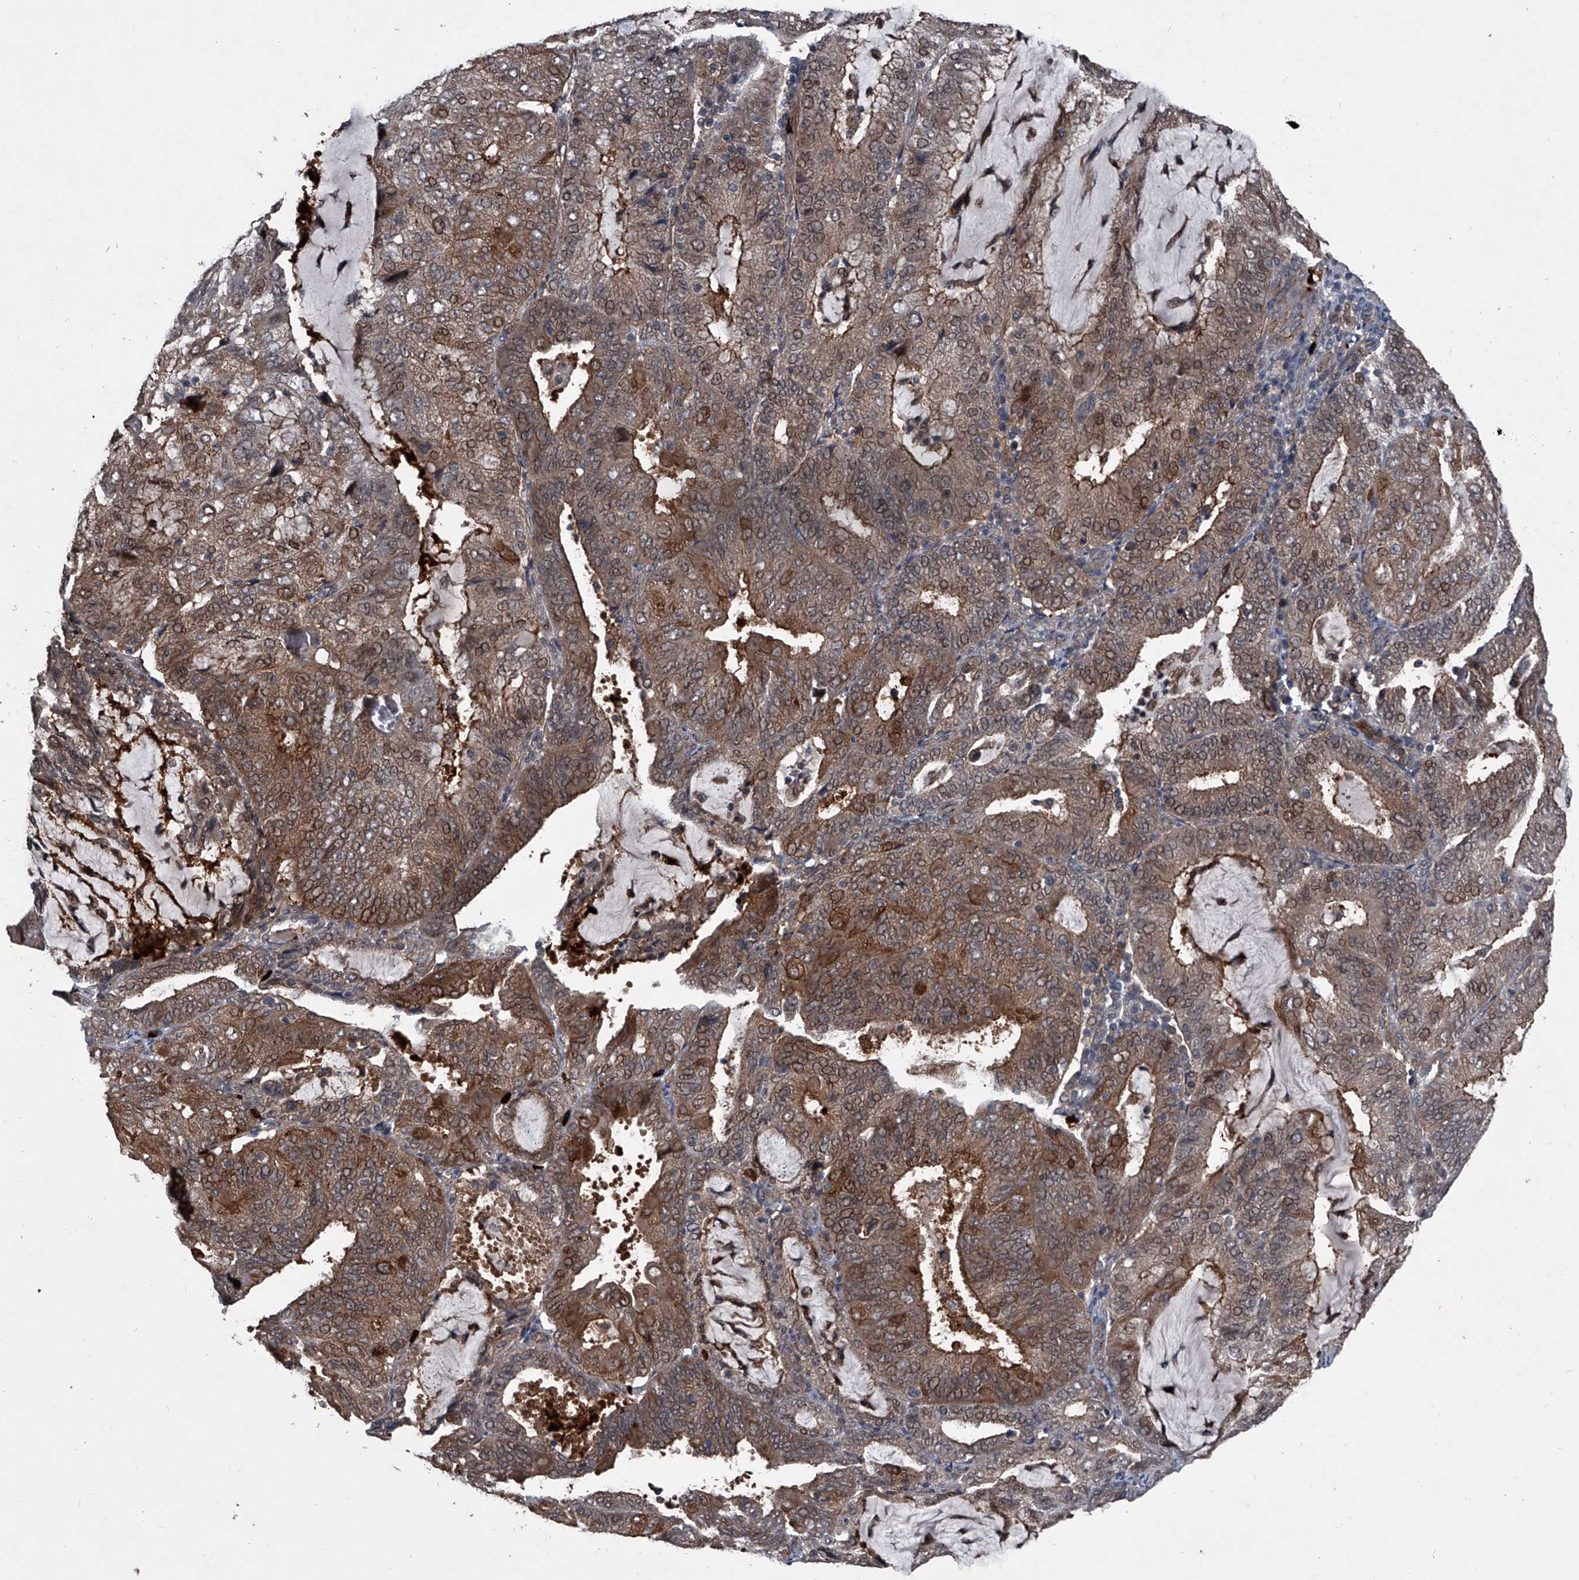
{"staining": {"intensity": "moderate", "quantity": ">75%", "location": "cytoplasmic/membranous,nuclear"}, "tissue": "endometrial cancer", "cell_type": "Tumor cells", "image_type": "cancer", "snomed": [{"axis": "morphology", "description": "Adenocarcinoma, NOS"}, {"axis": "topography", "description": "Endometrium"}], "caption": "Immunohistochemical staining of human endometrial cancer (adenocarcinoma) reveals medium levels of moderate cytoplasmic/membranous and nuclear staining in approximately >75% of tumor cells.", "gene": "MAPKAP1", "patient": {"sex": "female", "age": 81}}